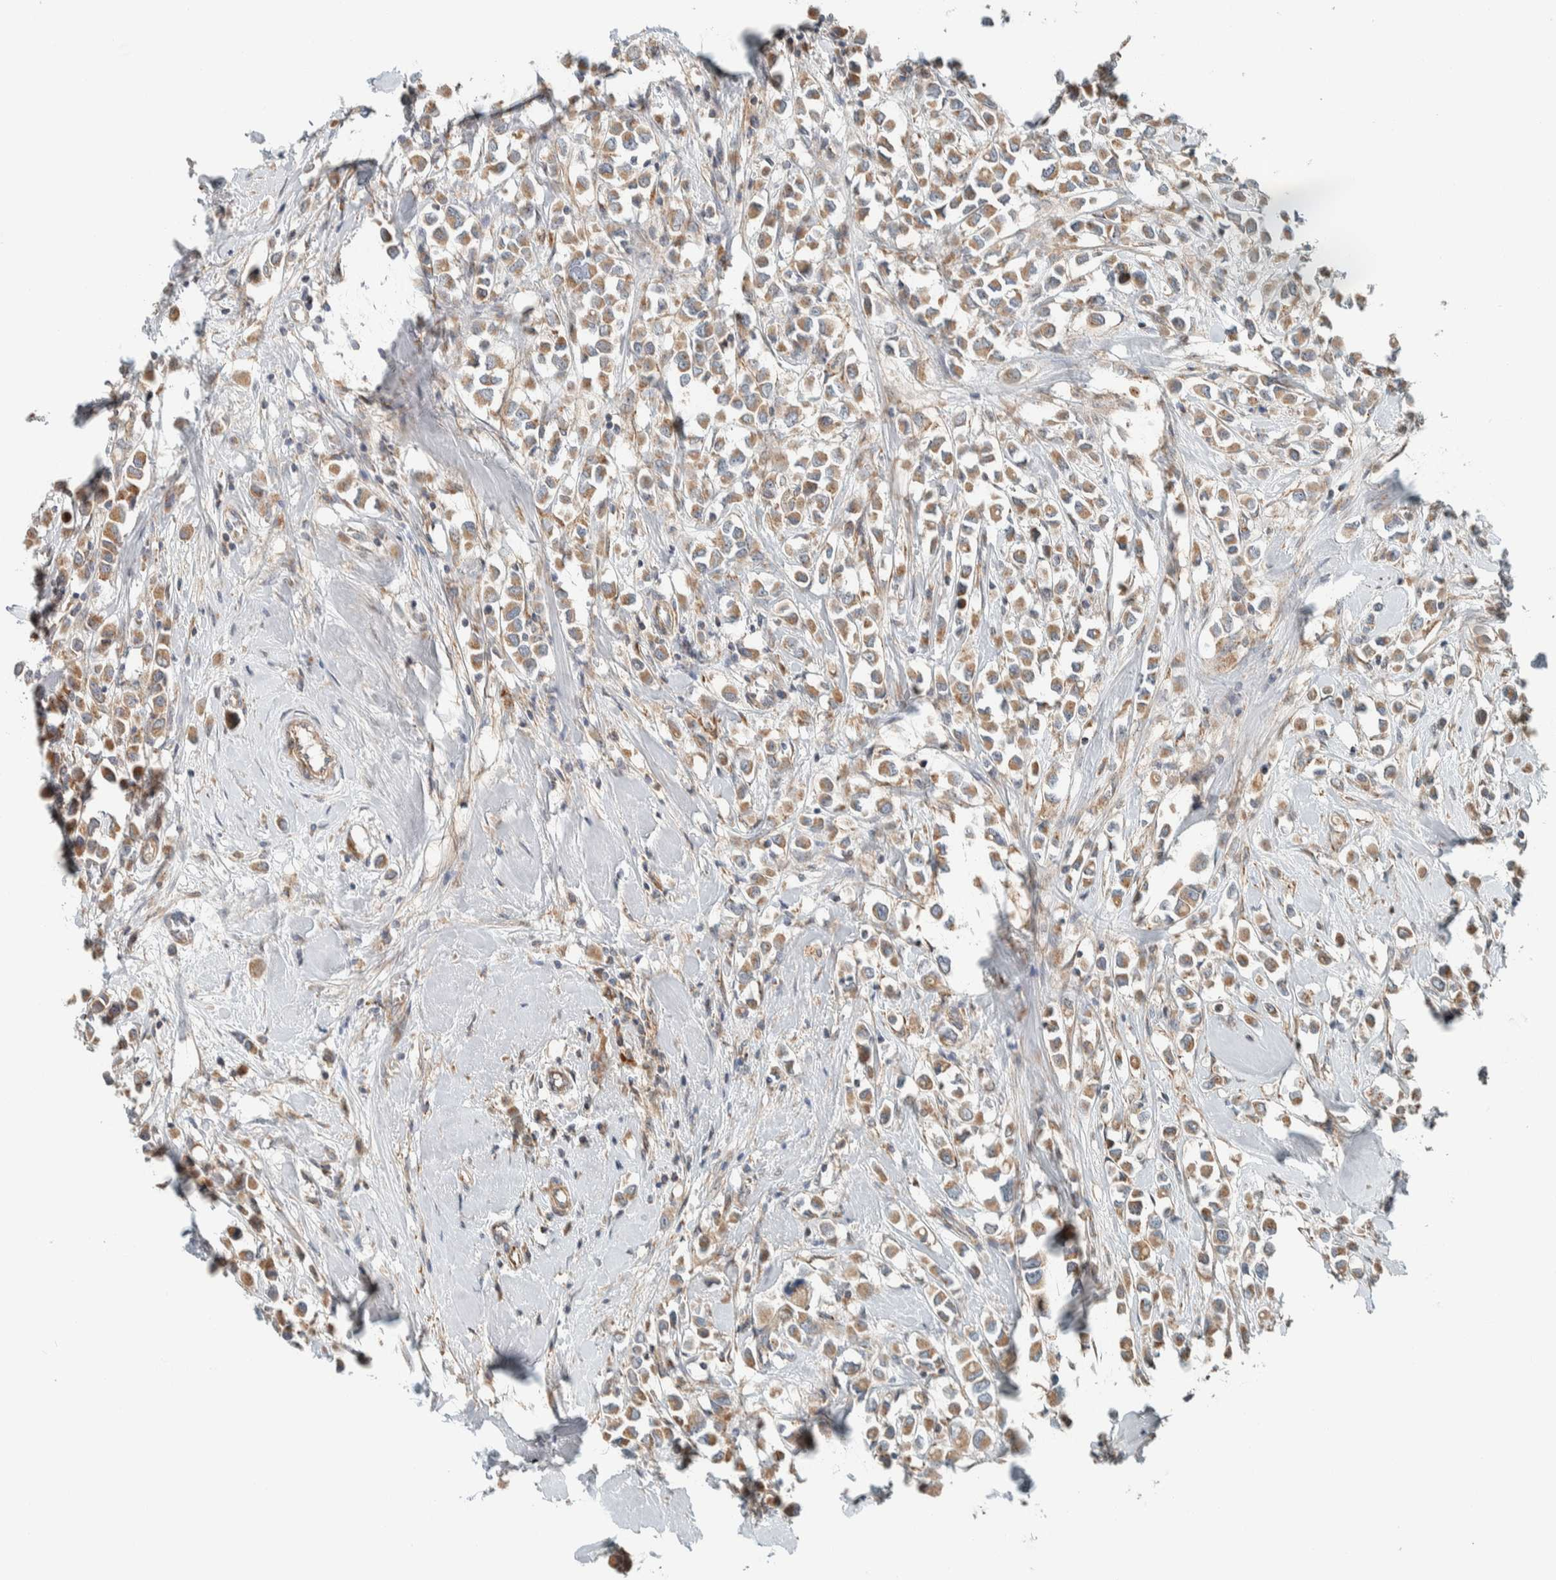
{"staining": {"intensity": "moderate", "quantity": ">75%", "location": "cytoplasmic/membranous"}, "tissue": "breast cancer", "cell_type": "Tumor cells", "image_type": "cancer", "snomed": [{"axis": "morphology", "description": "Duct carcinoma"}, {"axis": "topography", "description": "Breast"}], "caption": "Breast cancer stained with a protein marker reveals moderate staining in tumor cells.", "gene": "SLFN12L", "patient": {"sex": "female", "age": 61}}